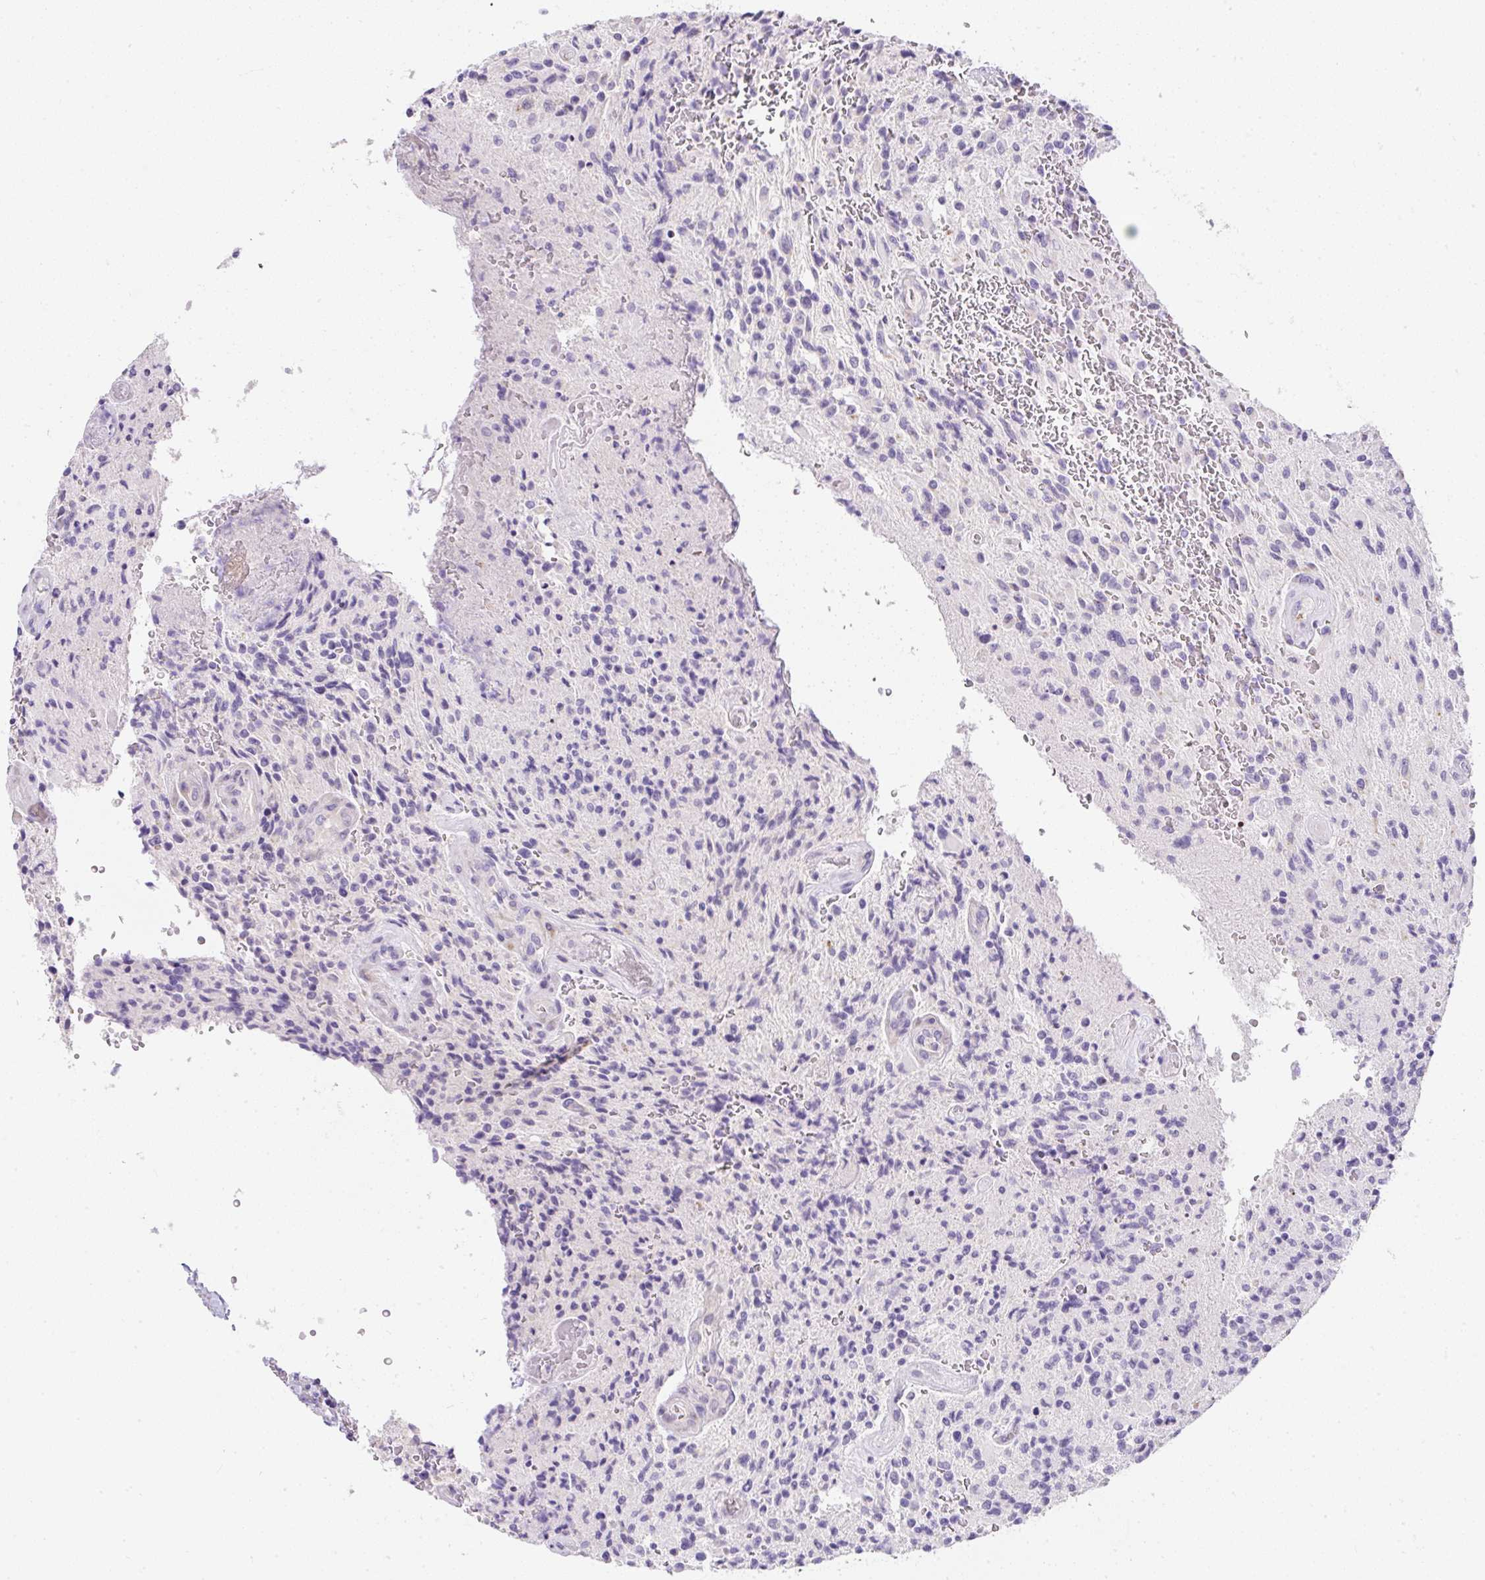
{"staining": {"intensity": "negative", "quantity": "none", "location": "none"}, "tissue": "glioma", "cell_type": "Tumor cells", "image_type": "cancer", "snomed": [{"axis": "morphology", "description": "Normal tissue, NOS"}, {"axis": "morphology", "description": "Glioma, malignant, High grade"}, {"axis": "topography", "description": "Cerebral cortex"}], "caption": "Immunohistochemistry (IHC) of human malignant glioma (high-grade) displays no expression in tumor cells.", "gene": "DTX4", "patient": {"sex": "male", "age": 56}}